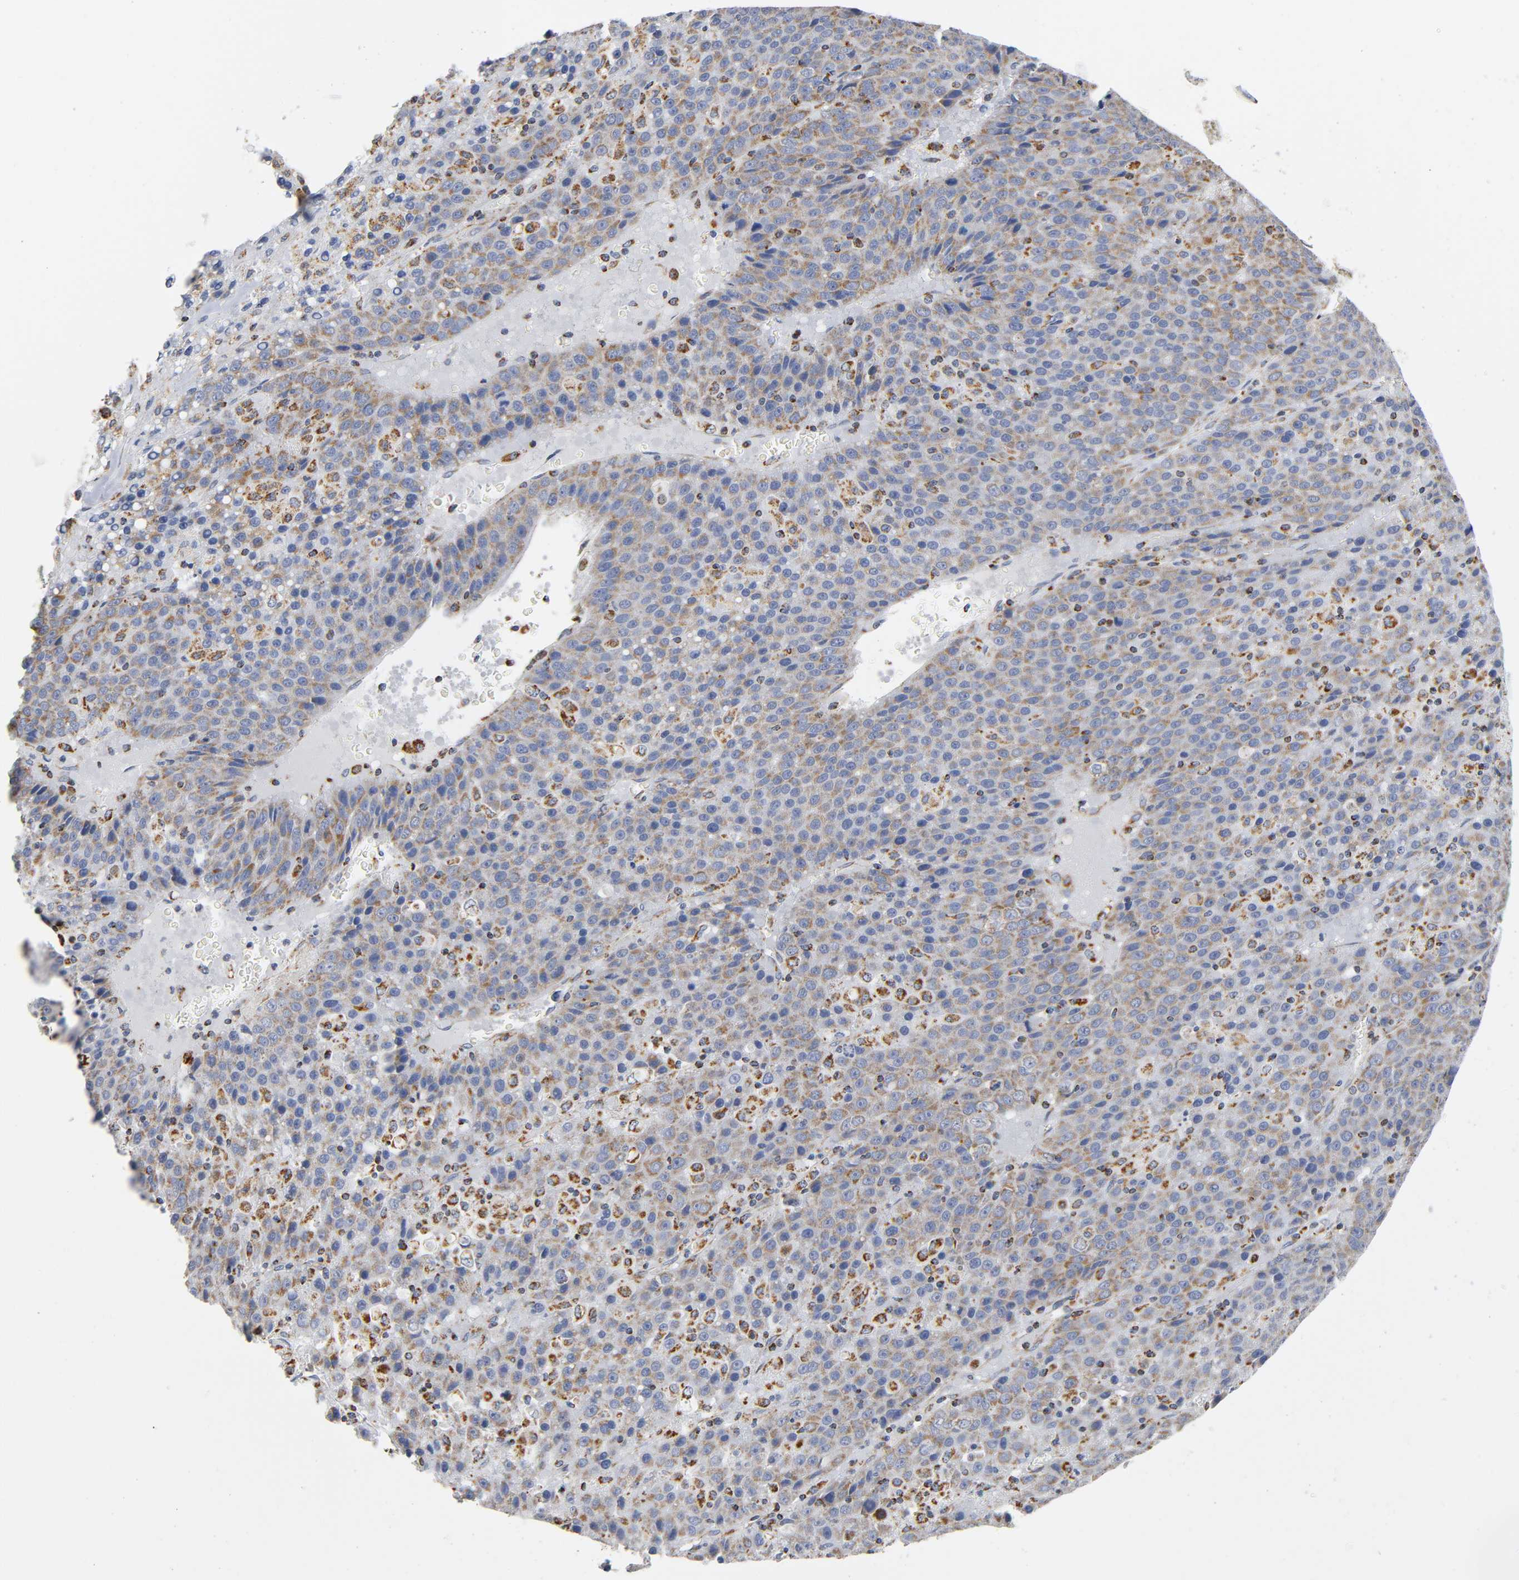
{"staining": {"intensity": "moderate", "quantity": ">75%", "location": "cytoplasmic/membranous"}, "tissue": "liver cancer", "cell_type": "Tumor cells", "image_type": "cancer", "snomed": [{"axis": "morphology", "description": "Carcinoma, Hepatocellular, NOS"}, {"axis": "topography", "description": "Liver"}], "caption": "Immunohistochemistry (IHC) image of liver cancer (hepatocellular carcinoma) stained for a protein (brown), which exhibits medium levels of moderate cytoplasmic/membranous expression in approximately >75% of tumor cells.", "gene": "BAK1", "patient": {"sex": "female", "age": 53}}